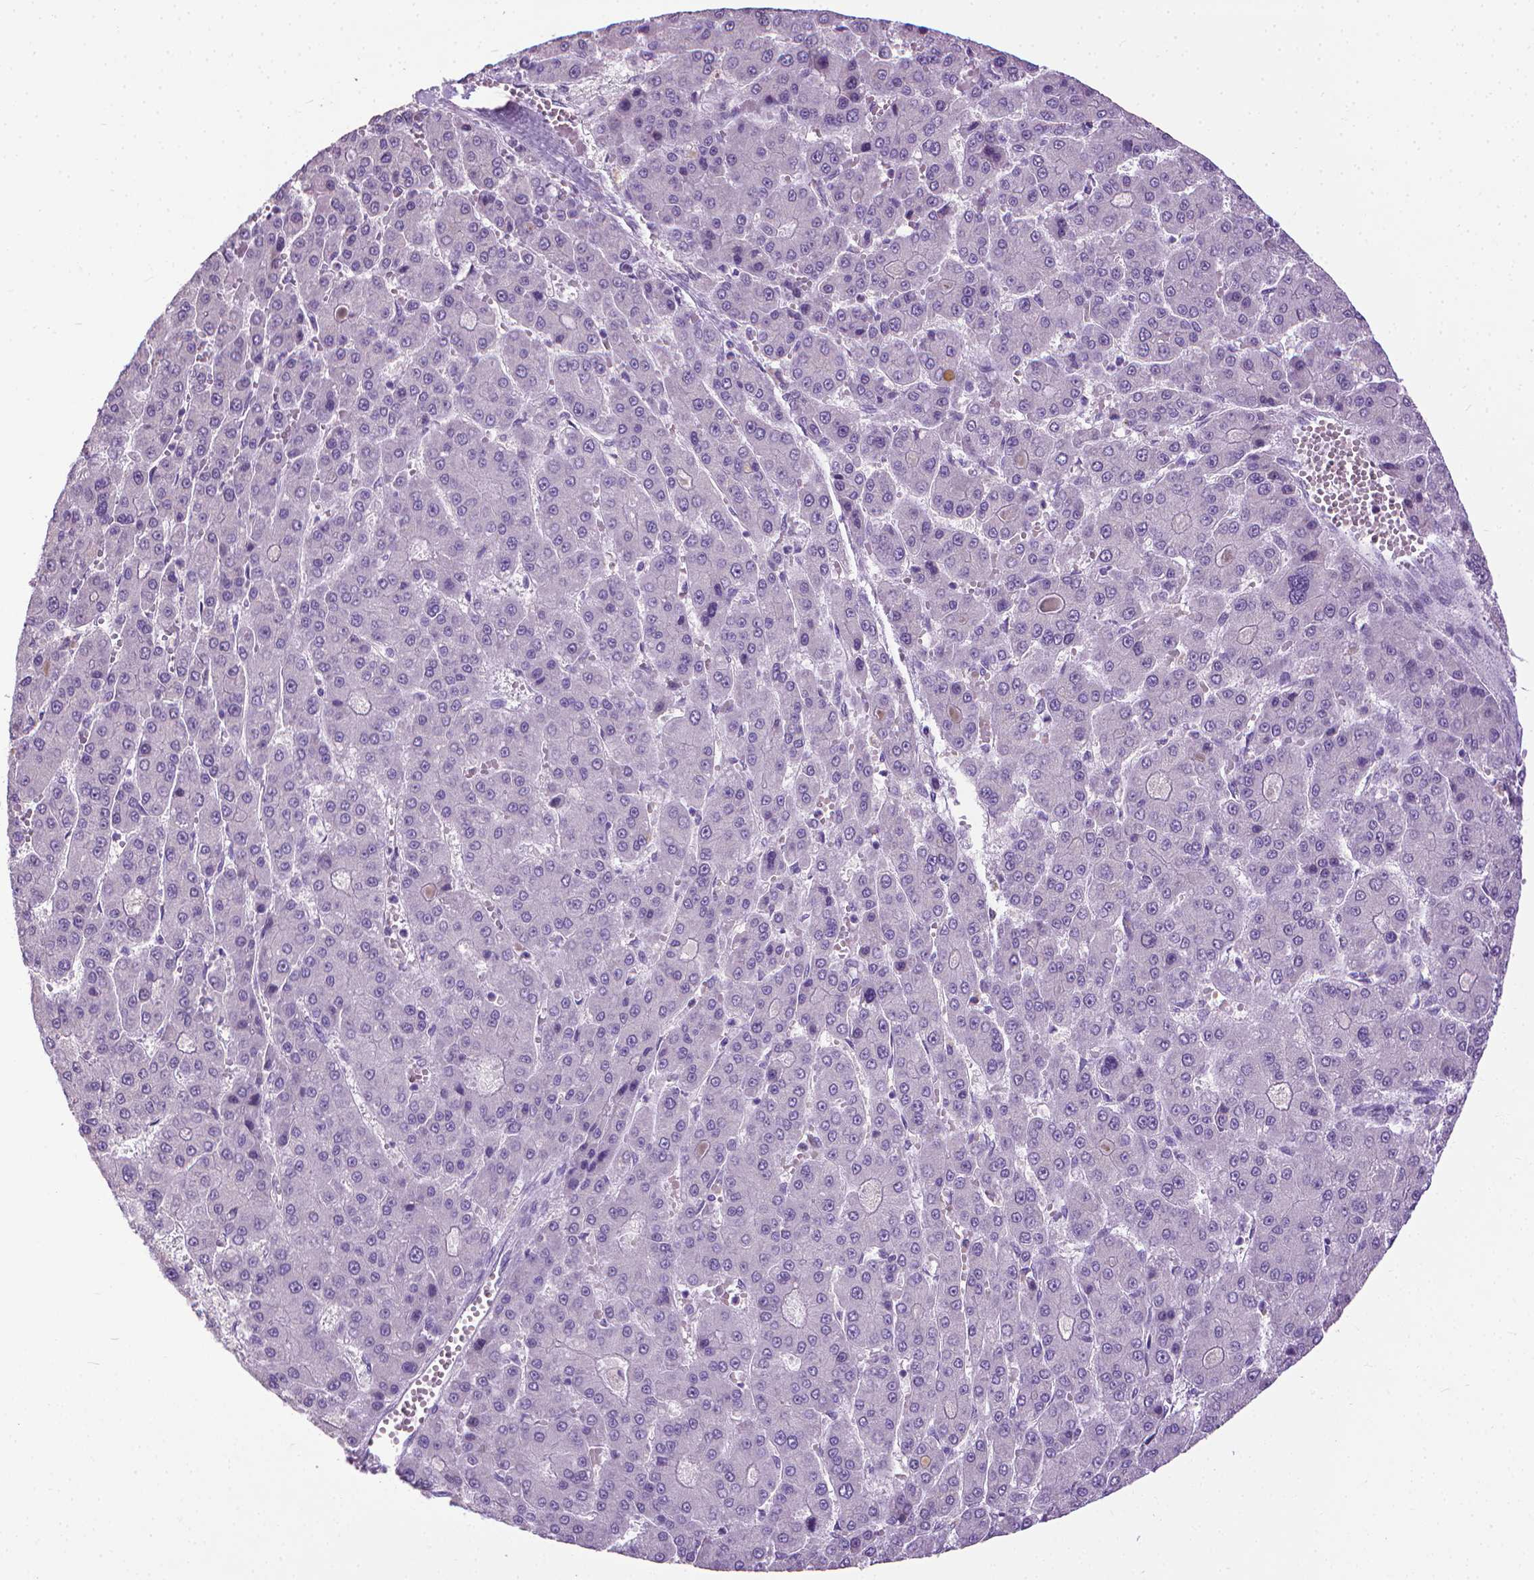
{"staining": {"intensity": "negative", "quantity": "none", "location": "none"}, "tissue": "liver cancer", "cell_type": "Tumor cells", "image_type": "cancer", "snomed": [{"axis": "morphology", "description": "Carcinoma, Hepatocellular, NOS"}, {"axis": "topography", "description": "Liver"}], "caption": "Immunohistochemical staining of hepatocellular carcinoma (liver) shows no significant expression in tumor cells.", "gene": "KRT5", "patient": {"sex": "male", "age": 70}}